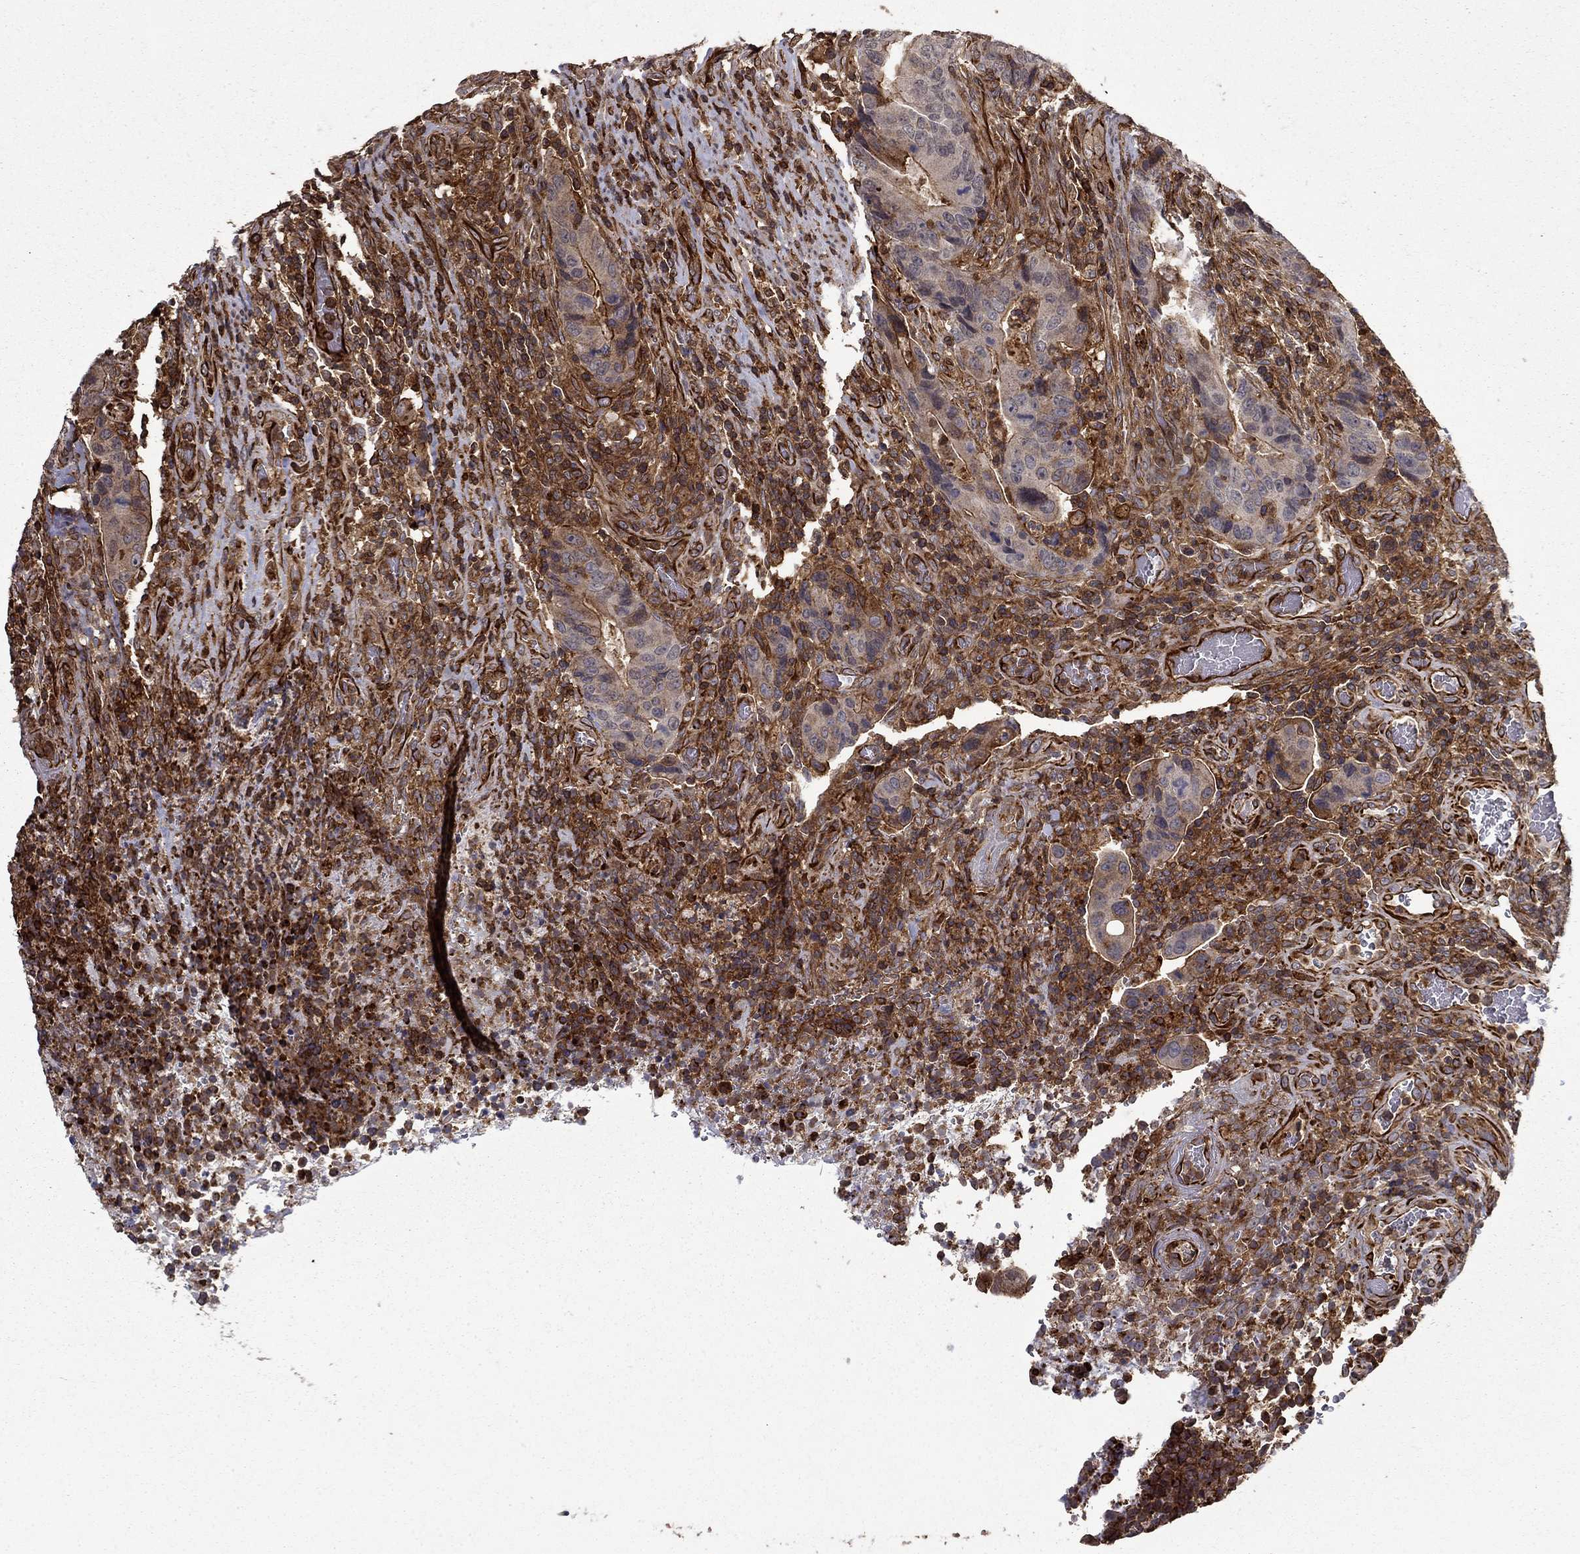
{"staining": {"intensity": "strong", "quantity": "<25%", "location": "cytoplasmic/membranous"}, "tissue": "colorectal cancer", "cell_type": "Tumor cells", "image_type": "cancer", "snomed": [{"axis": "morphology", "description": "Adenocarcinoma, NOS"}, {"axis": "topography", "description": "Colon"}], "caption": "Tumor cells demonstrate medium levels of strong cytoplasmic/membranous expression in about <25% of cells in human colorectal cancer.", "gene": "ADM", "patient": {"sex": "female", "age": 56}}